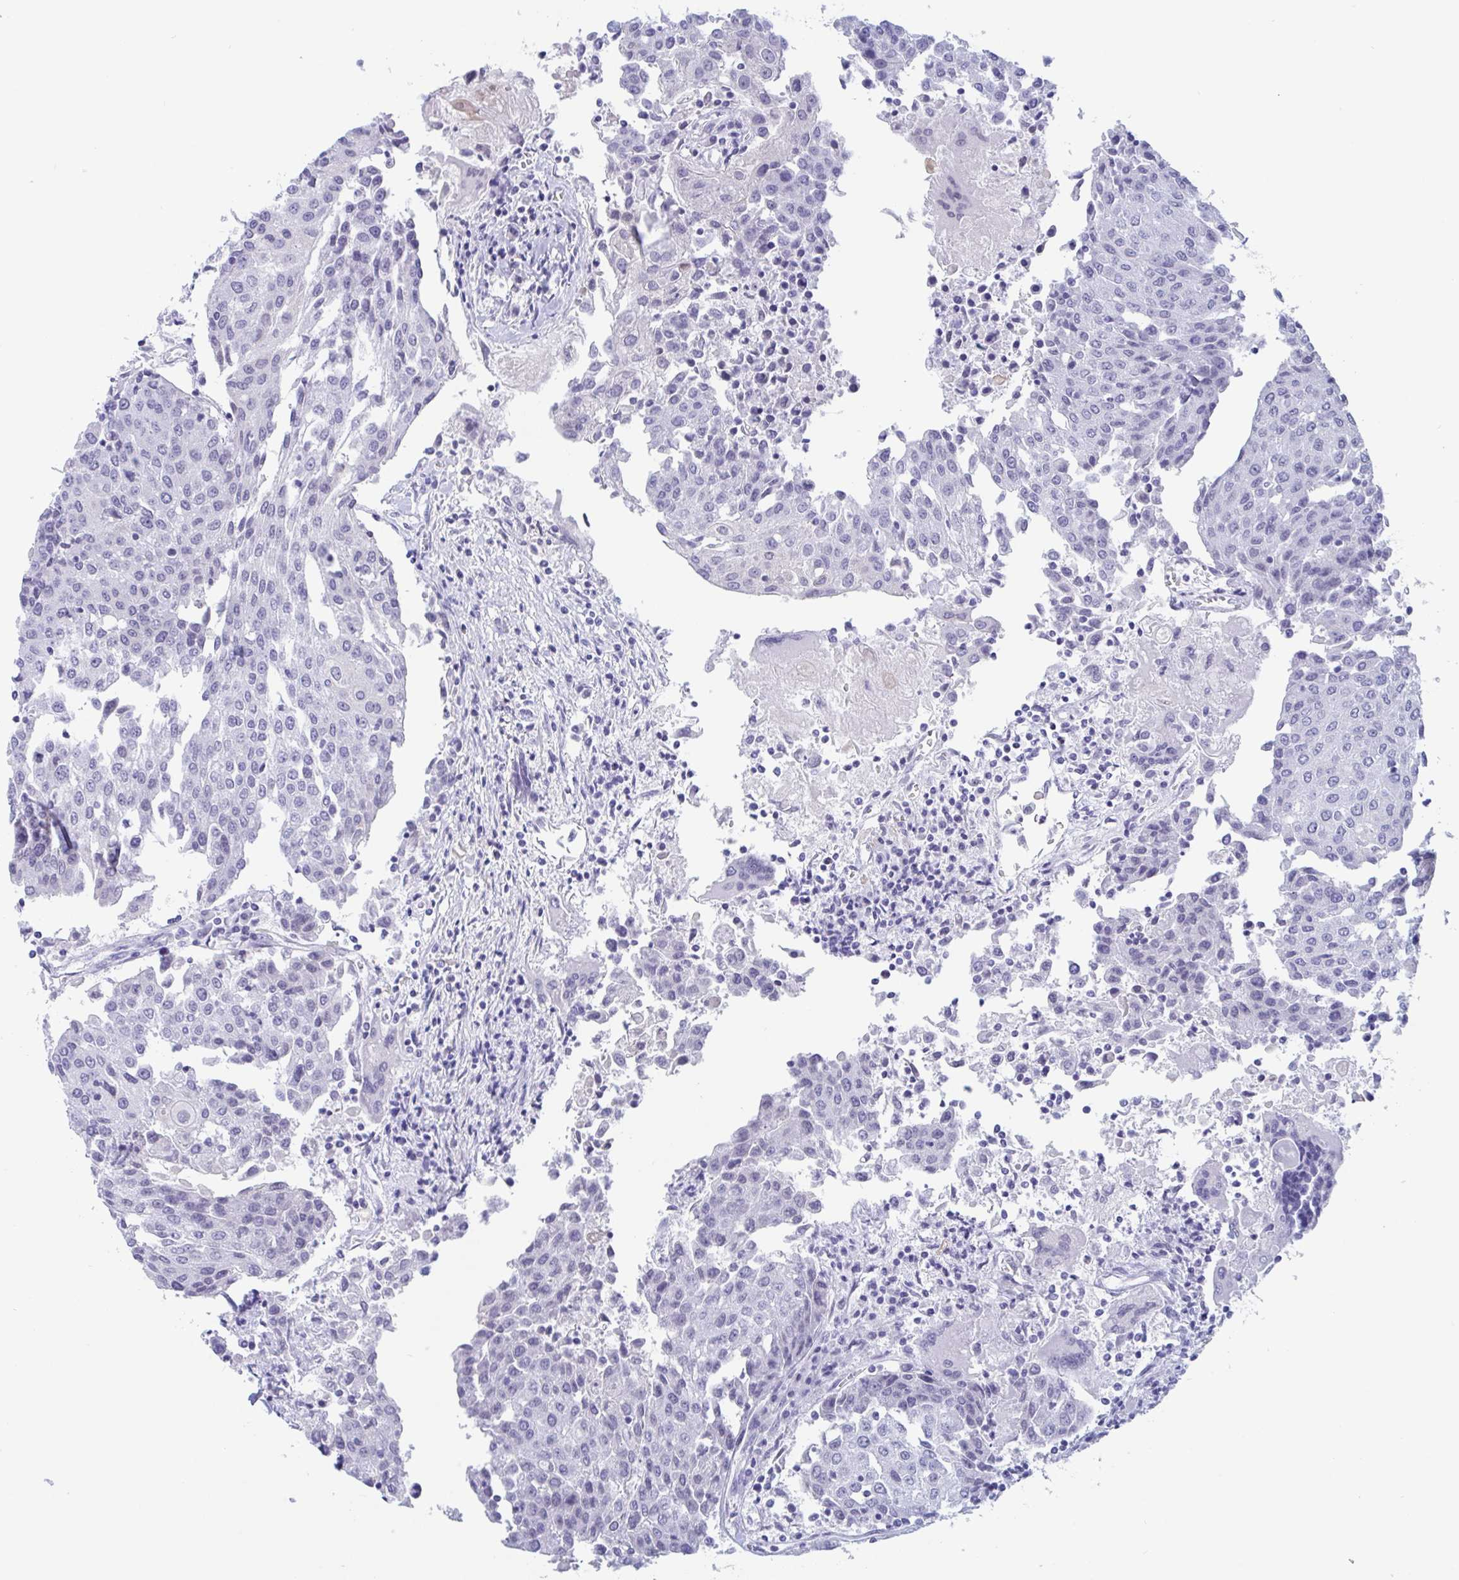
{"staining": {"intensity": "negative", "quantity": "none", "location": "none"}, "tissue": "urothelial cancer", "cell_type": "Tumor cells", "image_type": "cancer", "snomed": [{"axis": "morphology", "description": "Urothelial carcinoma, High grade"}, {"axis": "topography", "description": "Urinary bladder"}], "caption": "The photomicrograph exhibits no staining of tumor cells in urothelial carcinoma (high-grade).", "gene": "CDX4", "patient": {"sex": "female", "age": 85}}